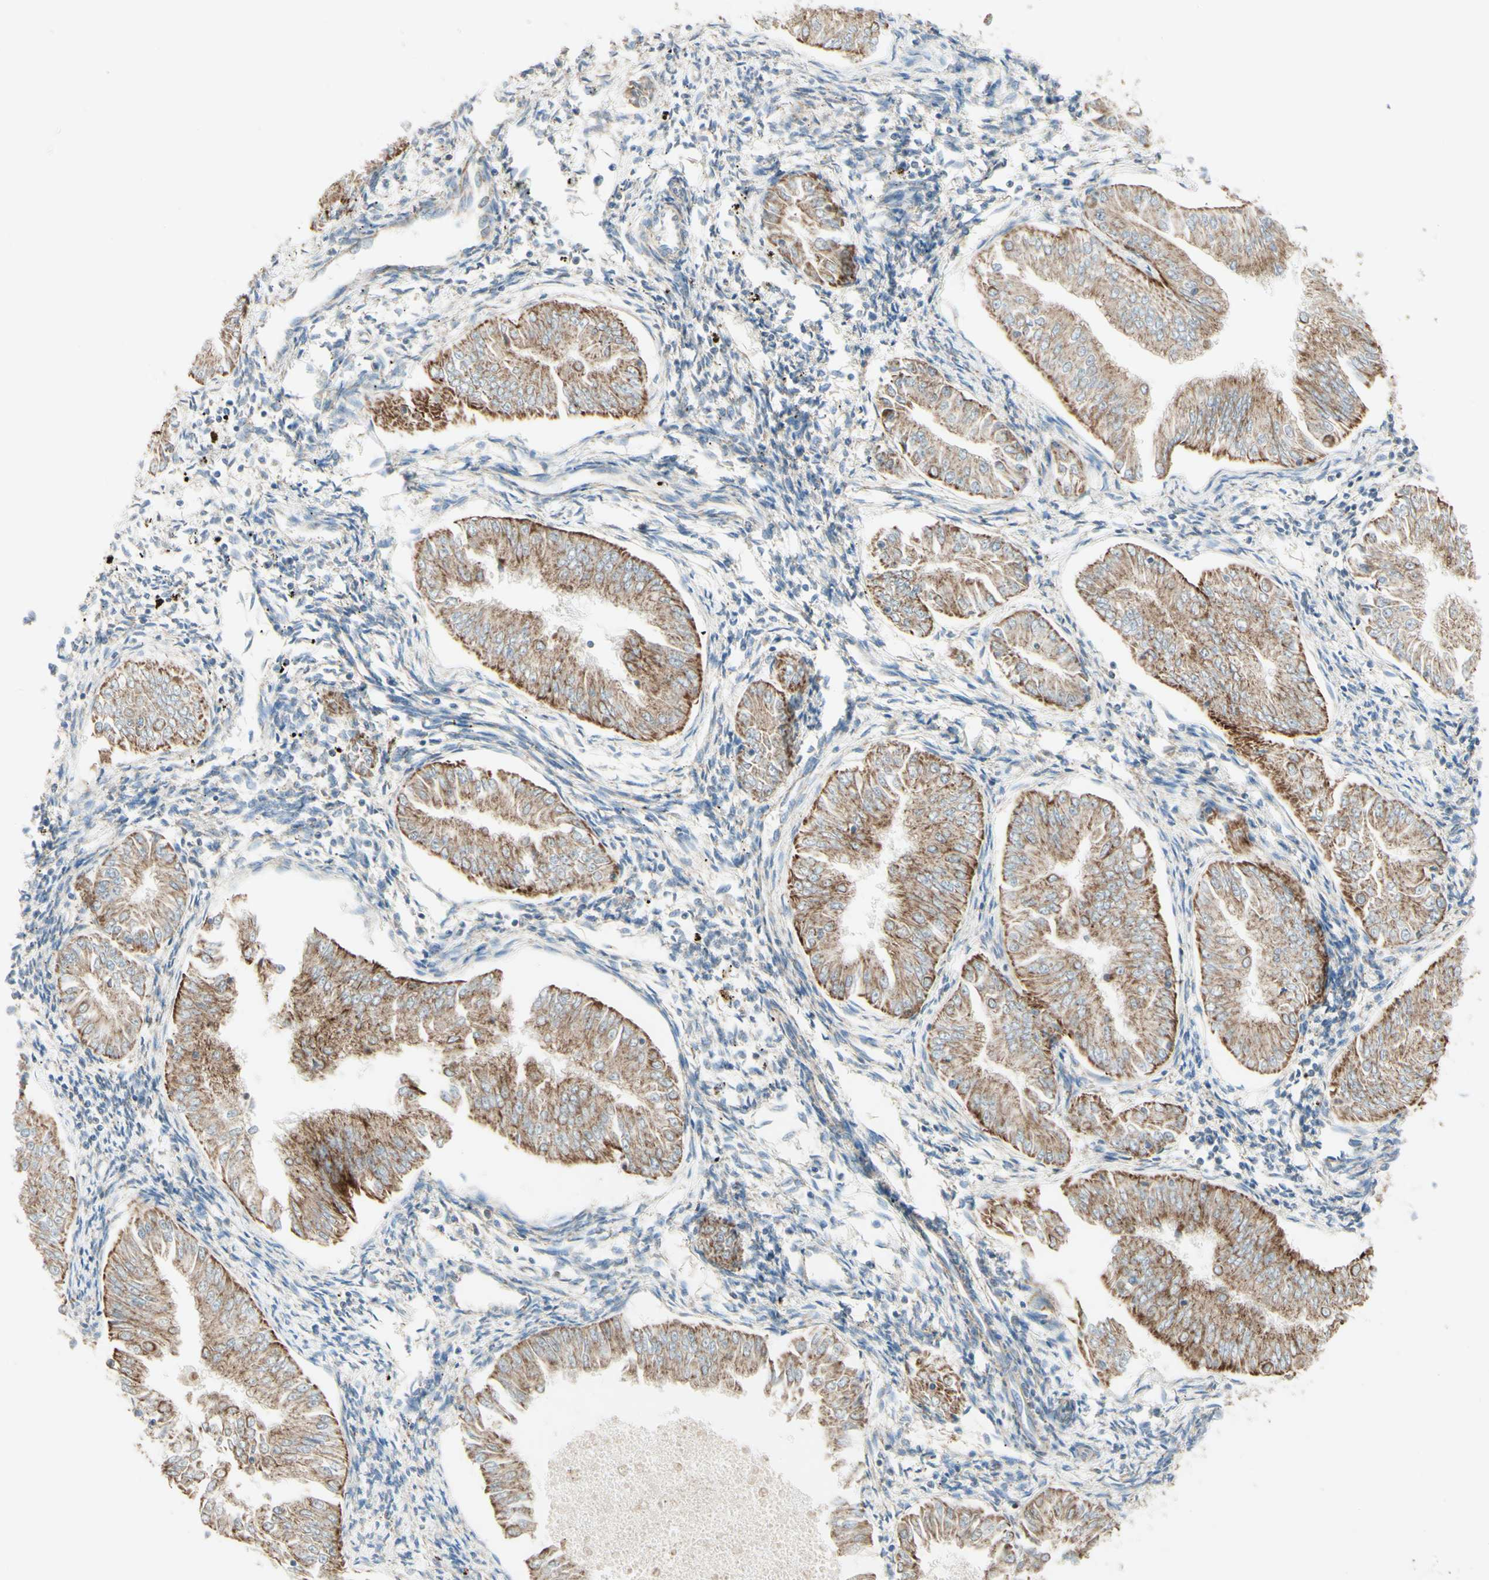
{"staining": {"intensity": "moderate", "quantity": ">75%", "location": "cytoplasmic/membranous"}, "tissue": "endometrial cancer", "cell_type": "Tumor cells", "image_type": "cancer", "snomed": [{"axis": "morphology", "description": "Adenocarcinoma, NOS"}, {"axis": "topography", "description": "Endometrium"}], "caption": "Immunohistochemical staining of endometrial cancer demonstrates moderate cytoplasmic/membranous protein positivity in approximately >75% of tumor cells.", "gene": "ARMC10", "patient": {"sex": "female", "age": 53}}